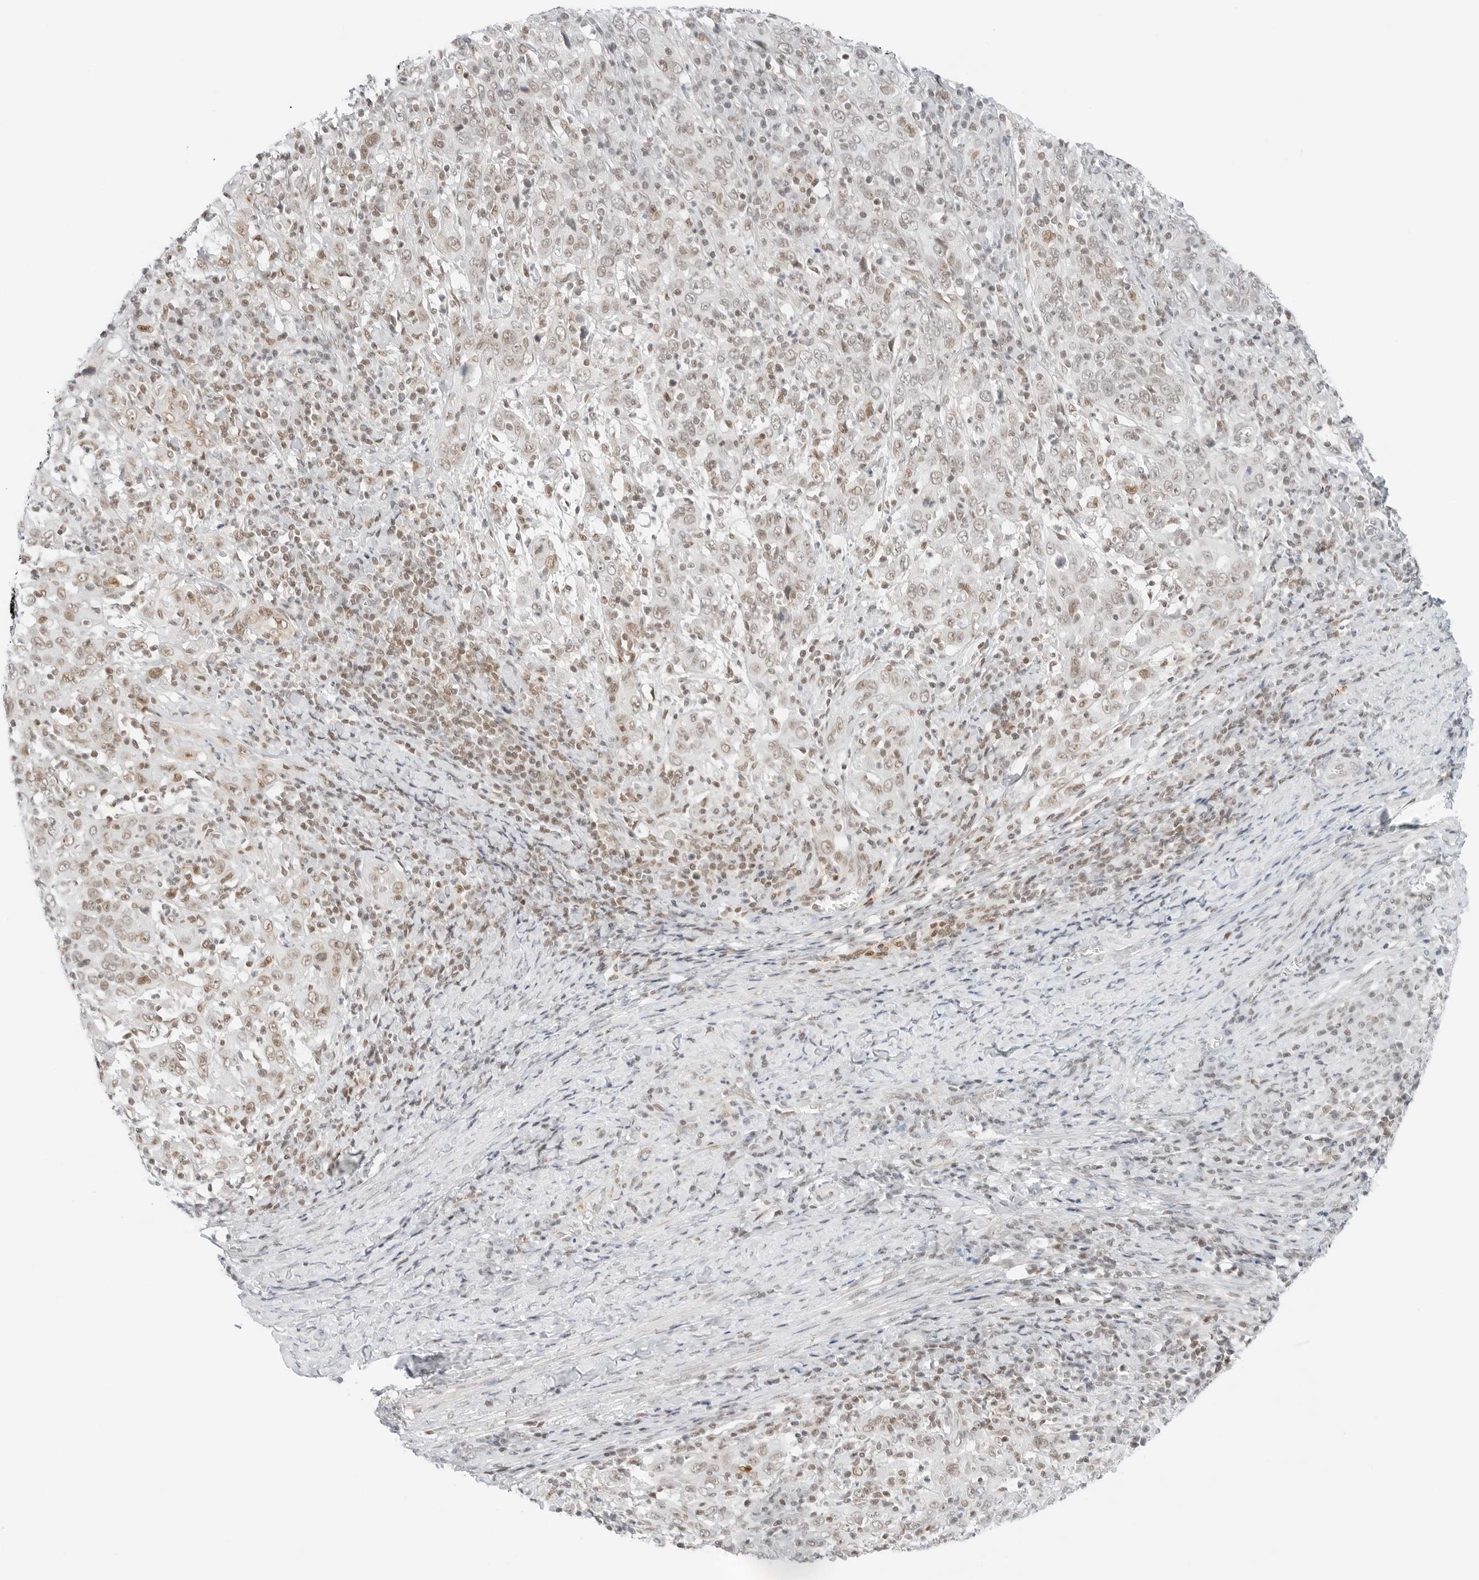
{"staining": {"intensity": "weak", "quantity": "25%-75%", "location": "nuclear"}, "tissue": "cervical cancer", "cell_type": "Tumor cells", "image_type": "cancer", "snomed": [{"axis": "morphology", "description": "Squamous cell carcinoma, NOS"}, {"axis": "topography", "description": "Cervix"}], "caption": "The image exhibits immunohistochemical staining of cervical cancer (squamous cell carcinoma). There is weak nuclear positivity is identified in about 25%-75% of tumor cells. (Stains: DAB (3,3'-diaminobenzidine) in brown, nuclei in blue, Microscopy: brightfield microscopy at high magnification).", "gene": "CRTC2", "patient": {"sex": "female", "age": 46}}